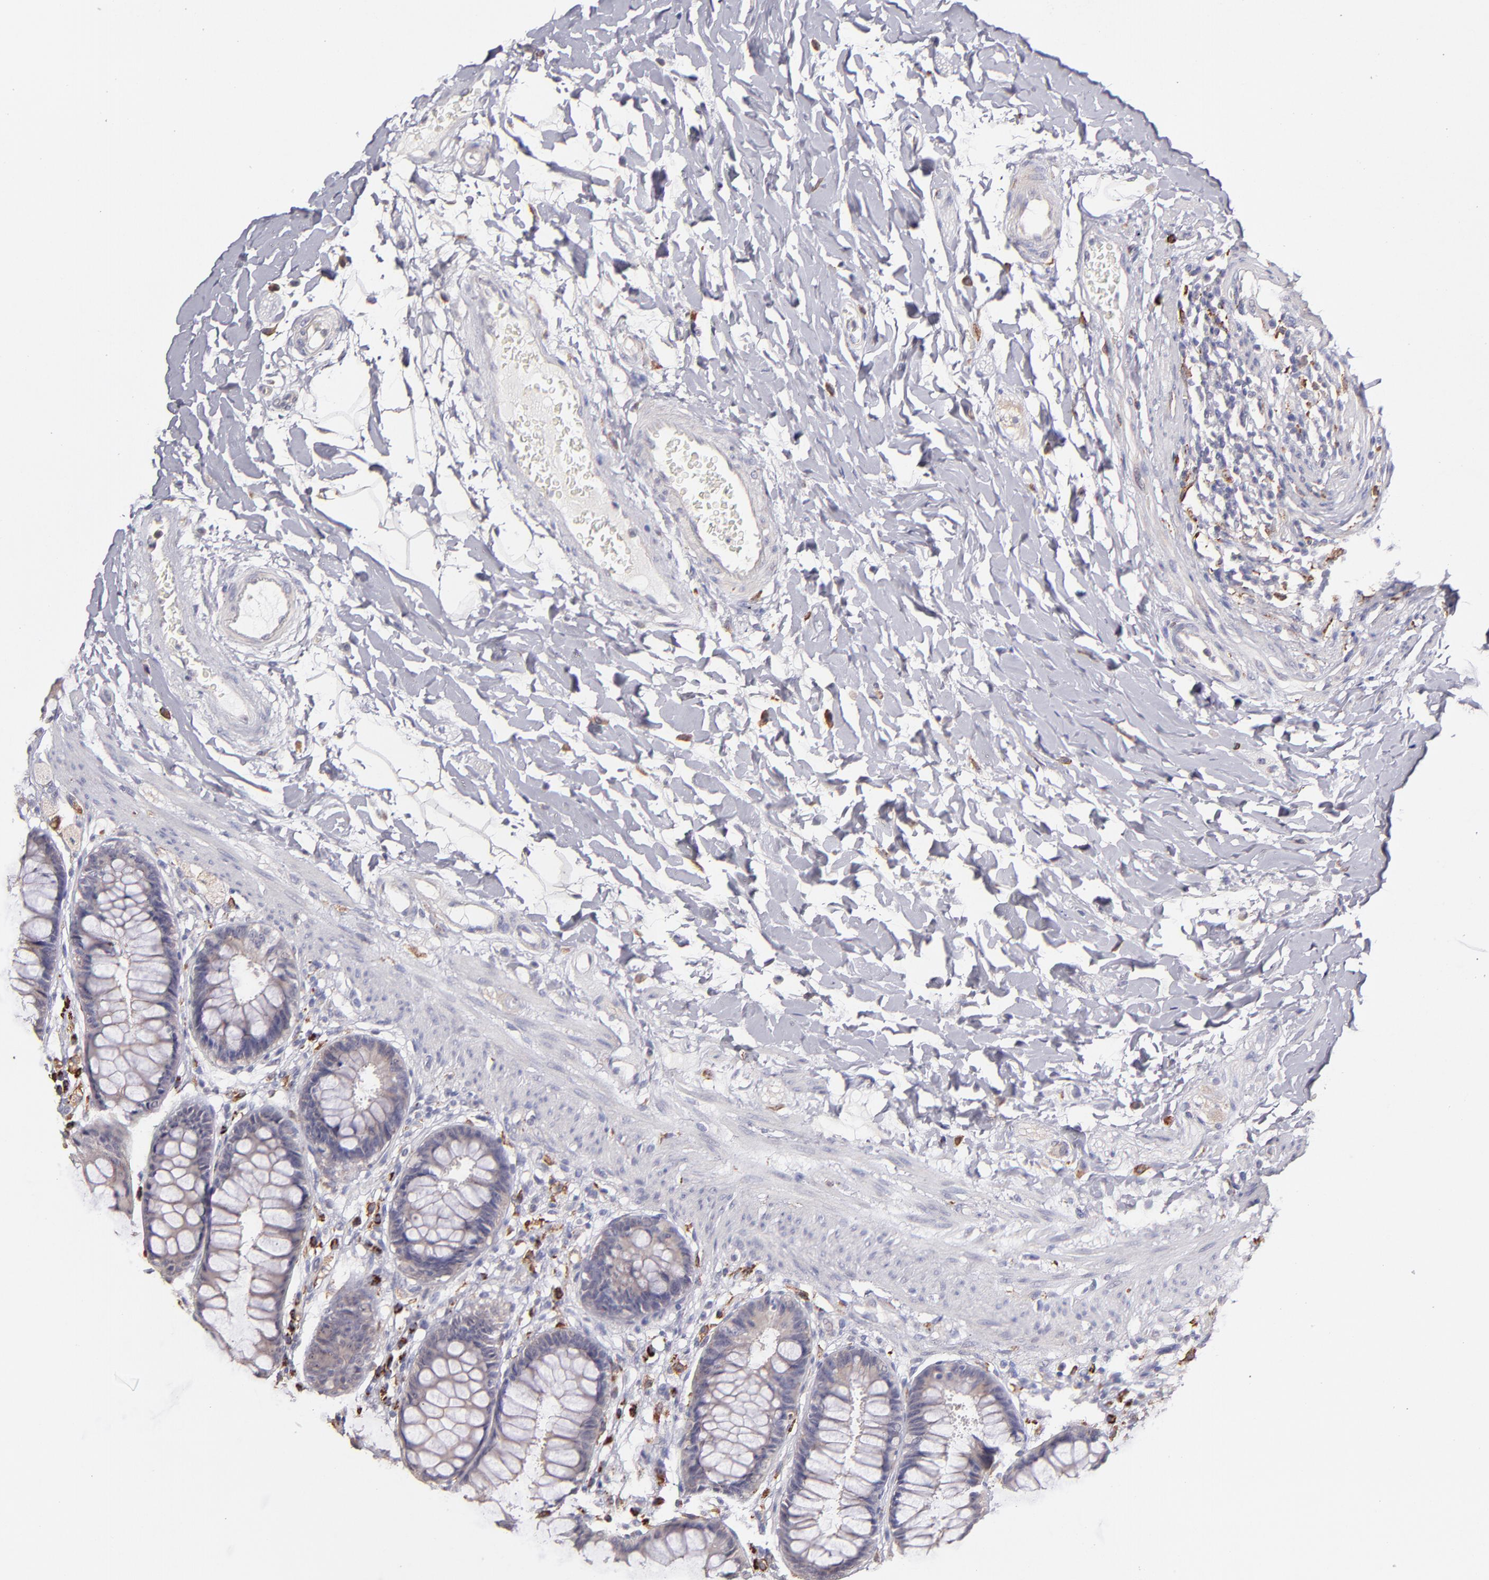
{"staining": {"intensity": "weak", "quantity": "25%-75%", "location": "cytoplasmic/membranous"}, "tissue": "rectum", "cell_type": "Glandular cells", "image_type": "normal", "snomed": [{"axis": "morphology", "description": "Normal tissue, NOS"}, {"axis": "topography", "description": "Rectum"}], "caption": "A brown stain labels weak cytoplasmic/membranous expression of a protein in glandular cells of normal human rectum.", "gene": "GLDC", "patient": {"sex": "female", "age": 46}}